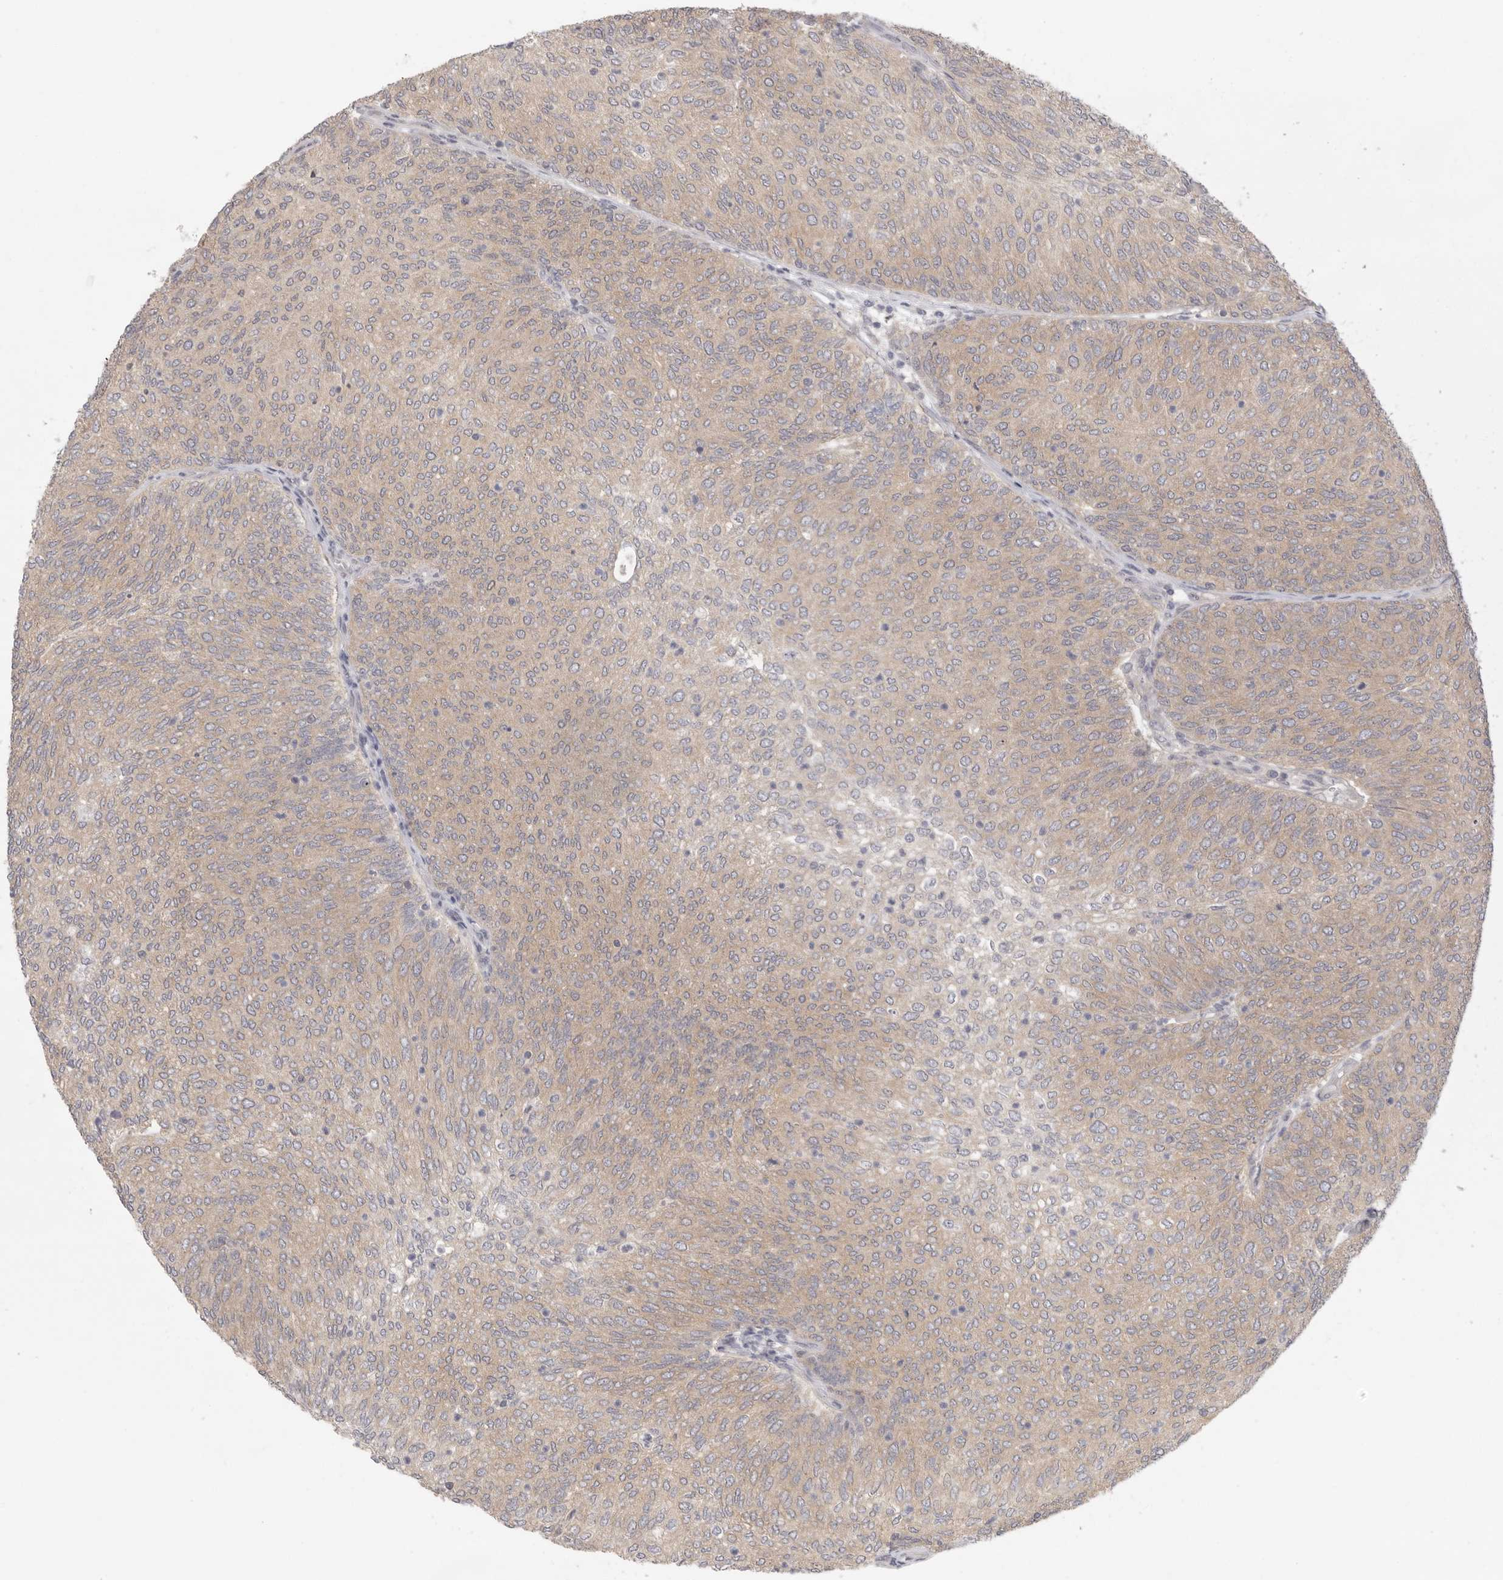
{"staining": {"intensity": "weak", "quantity": ">75%", "location": "cytoplasmic/membranous"}, "tissue": "urothelial cancer", "cell_type": "Tumor cells", "image_type": "cancer", "snomed": [{"axis": "morphology", "description": "Urothelial carcinoma, Low grade"}, {"axis": "topography", "description": "Urinary bladder"}], "caption": "IHC image of neoplastic tissue: urothelial cancer stained using immunohistochemistry (IHC) shows low levels of weak protein expression localized specifically in the cytoplasmic/membranous of tumor cells, appearing as a cytoplasmic/membranous brown color.", "gene": "AHDC1", "patient": {"sex": "female", "age": 79}}